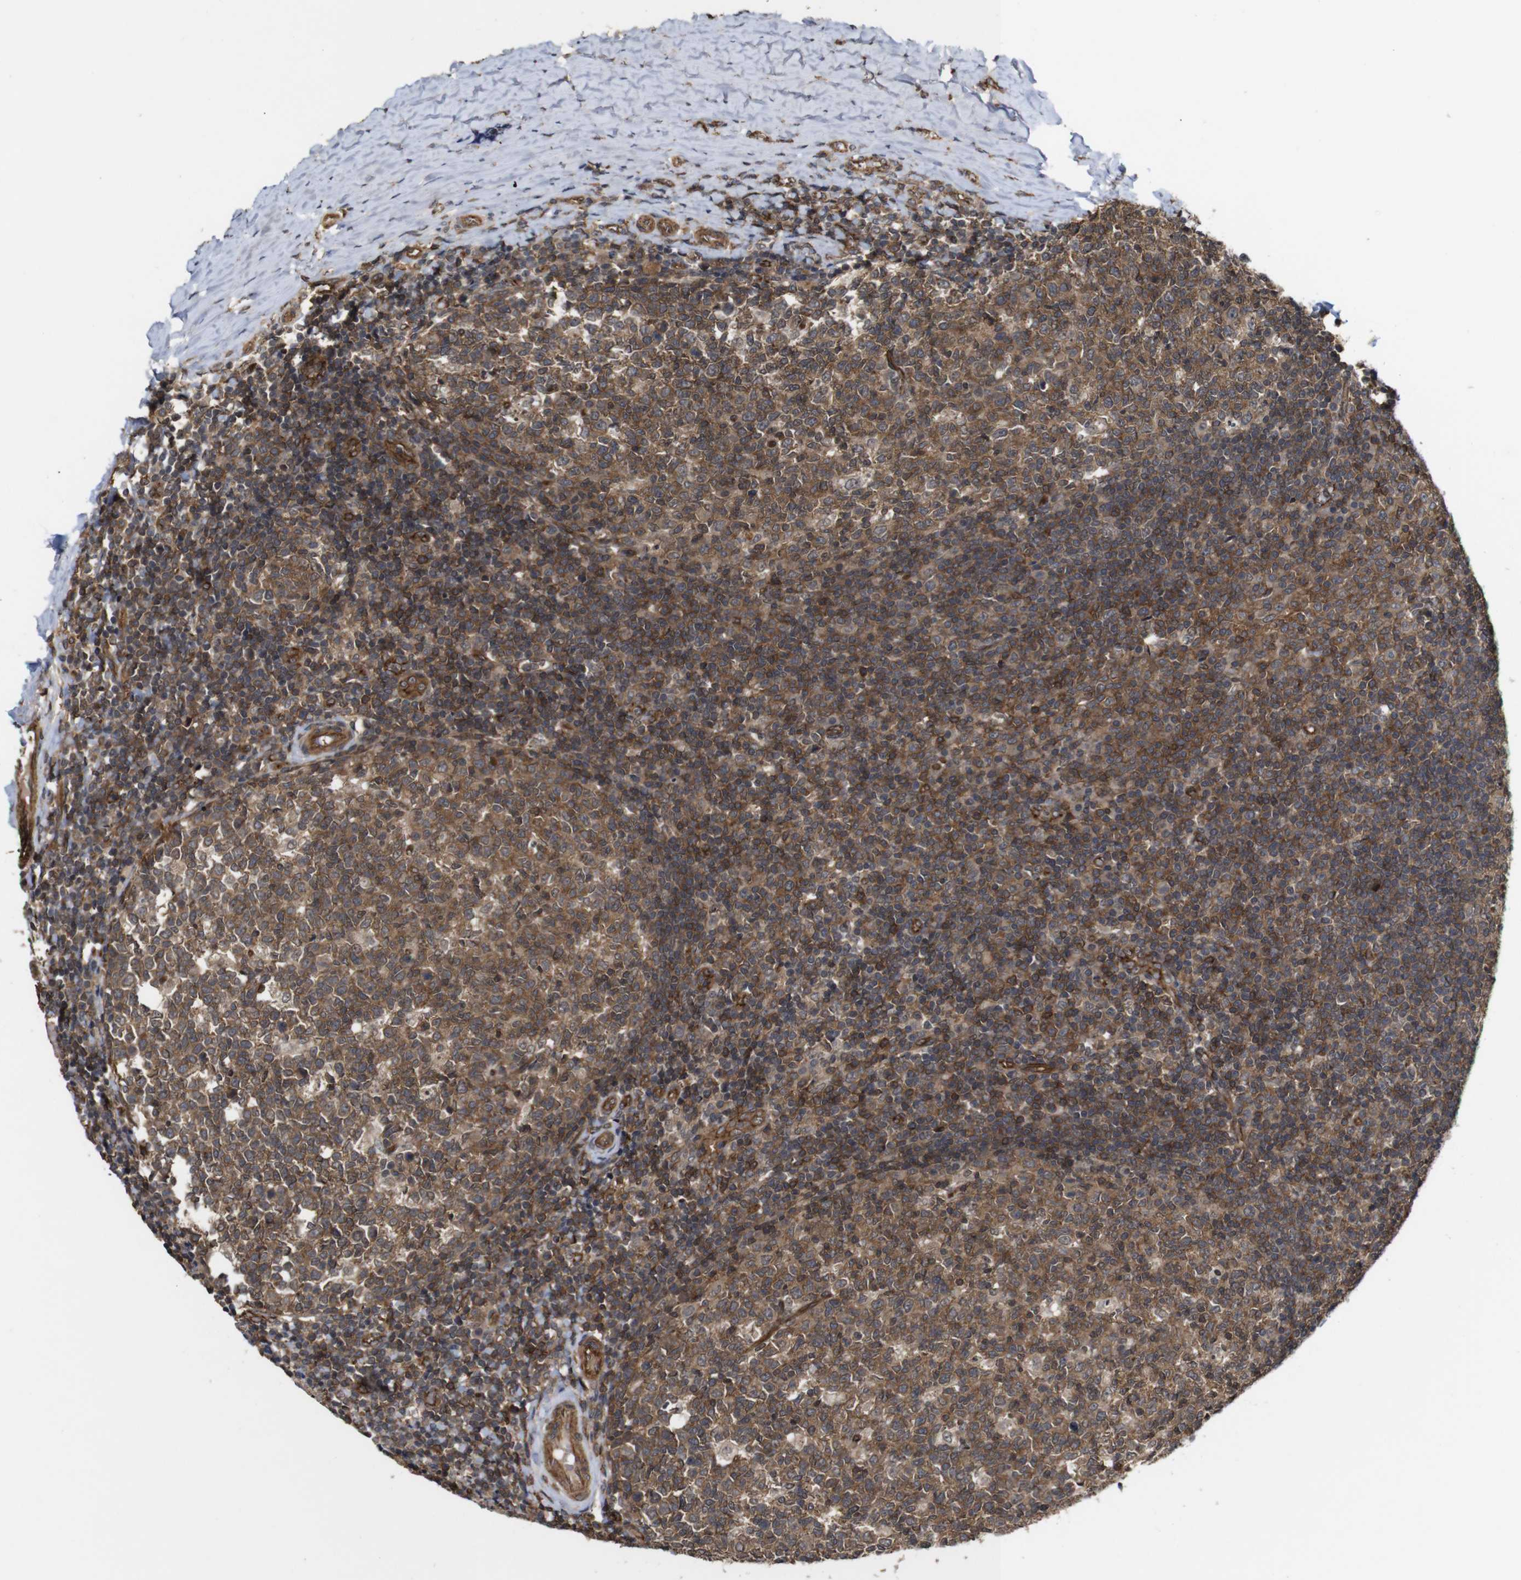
{"staining": {"intensity": "moderate", "quantity": ">75%", "location": "cytoplasmic/membranous"}, "tissue": "tonsil", "cell_type": "Germinal center cells", "image_type": "normal", "snomed": [{"axis": "morphology", "description": "Normal tissue, NOS"}, {"axis": "topography", "description": "Tonsil"}], "caption": "There is medium levels of moderate cytoplasmic/membranous expression in germinal center cells of benign tonsil, as demonstrated by immunohistochemical staining (brown color).", "gene": "NANOS1", "patient": {"sex": "female", "age": 19}}